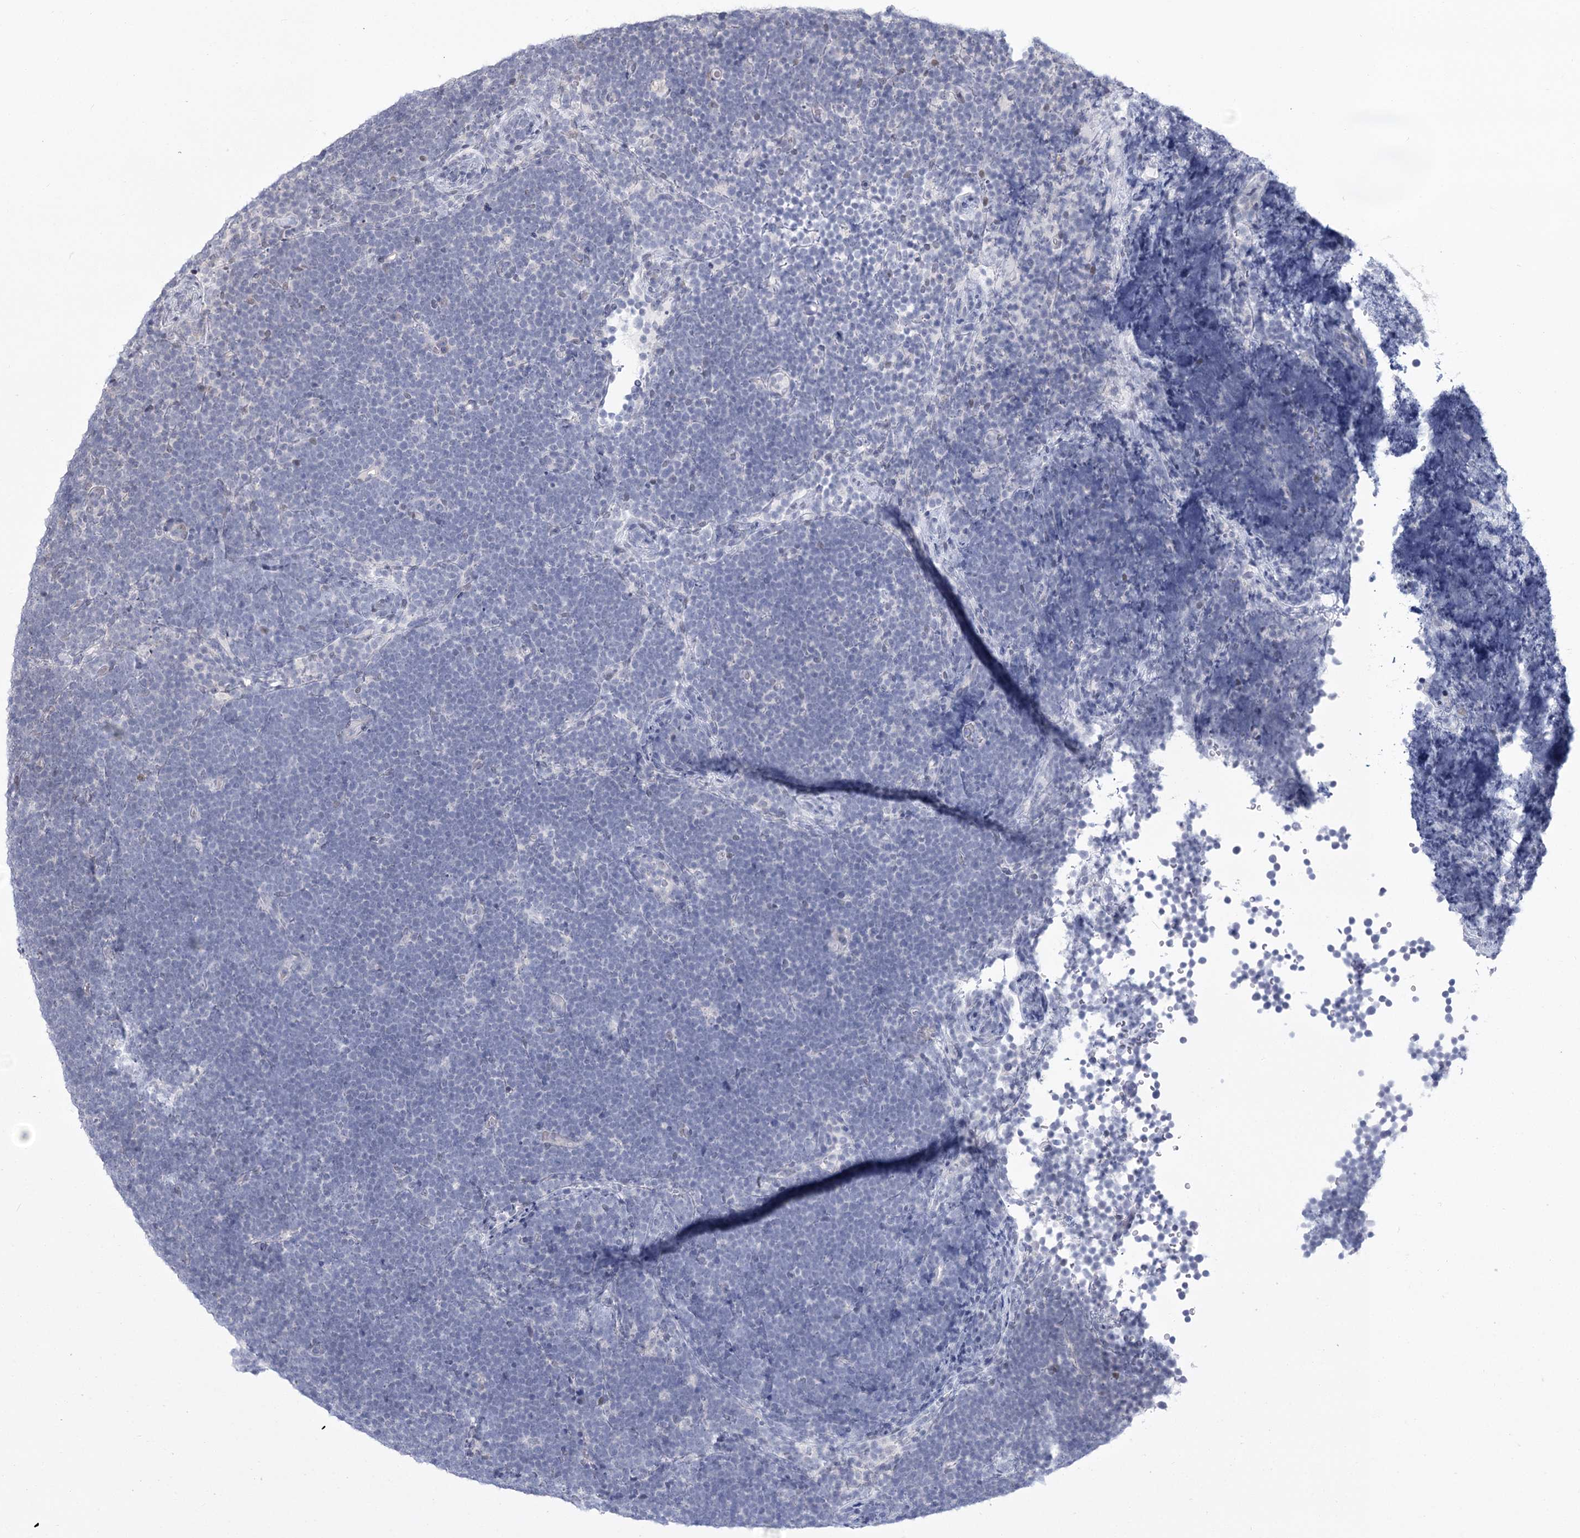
{"staining": {"intensity": "negative", "quantity": "none", "location": "none"}, "tissue": "lymphoma", "cell_type": "Tumor cells", "image_type": "cancer", "snomed": [{"axis": "morphology", "description": "Malignant lymphoma, non-Hodgkin's type, High grade"}, {"axis": "topography", "description": "Lymph node"}], "caption": "Immunohistochemistry of human high-grade malignant lymphoma, non-Hodgkin's type displays no staining in tumor cells.", "gene": "CIB4", "patient": {"sex": "male", "age": 13}}